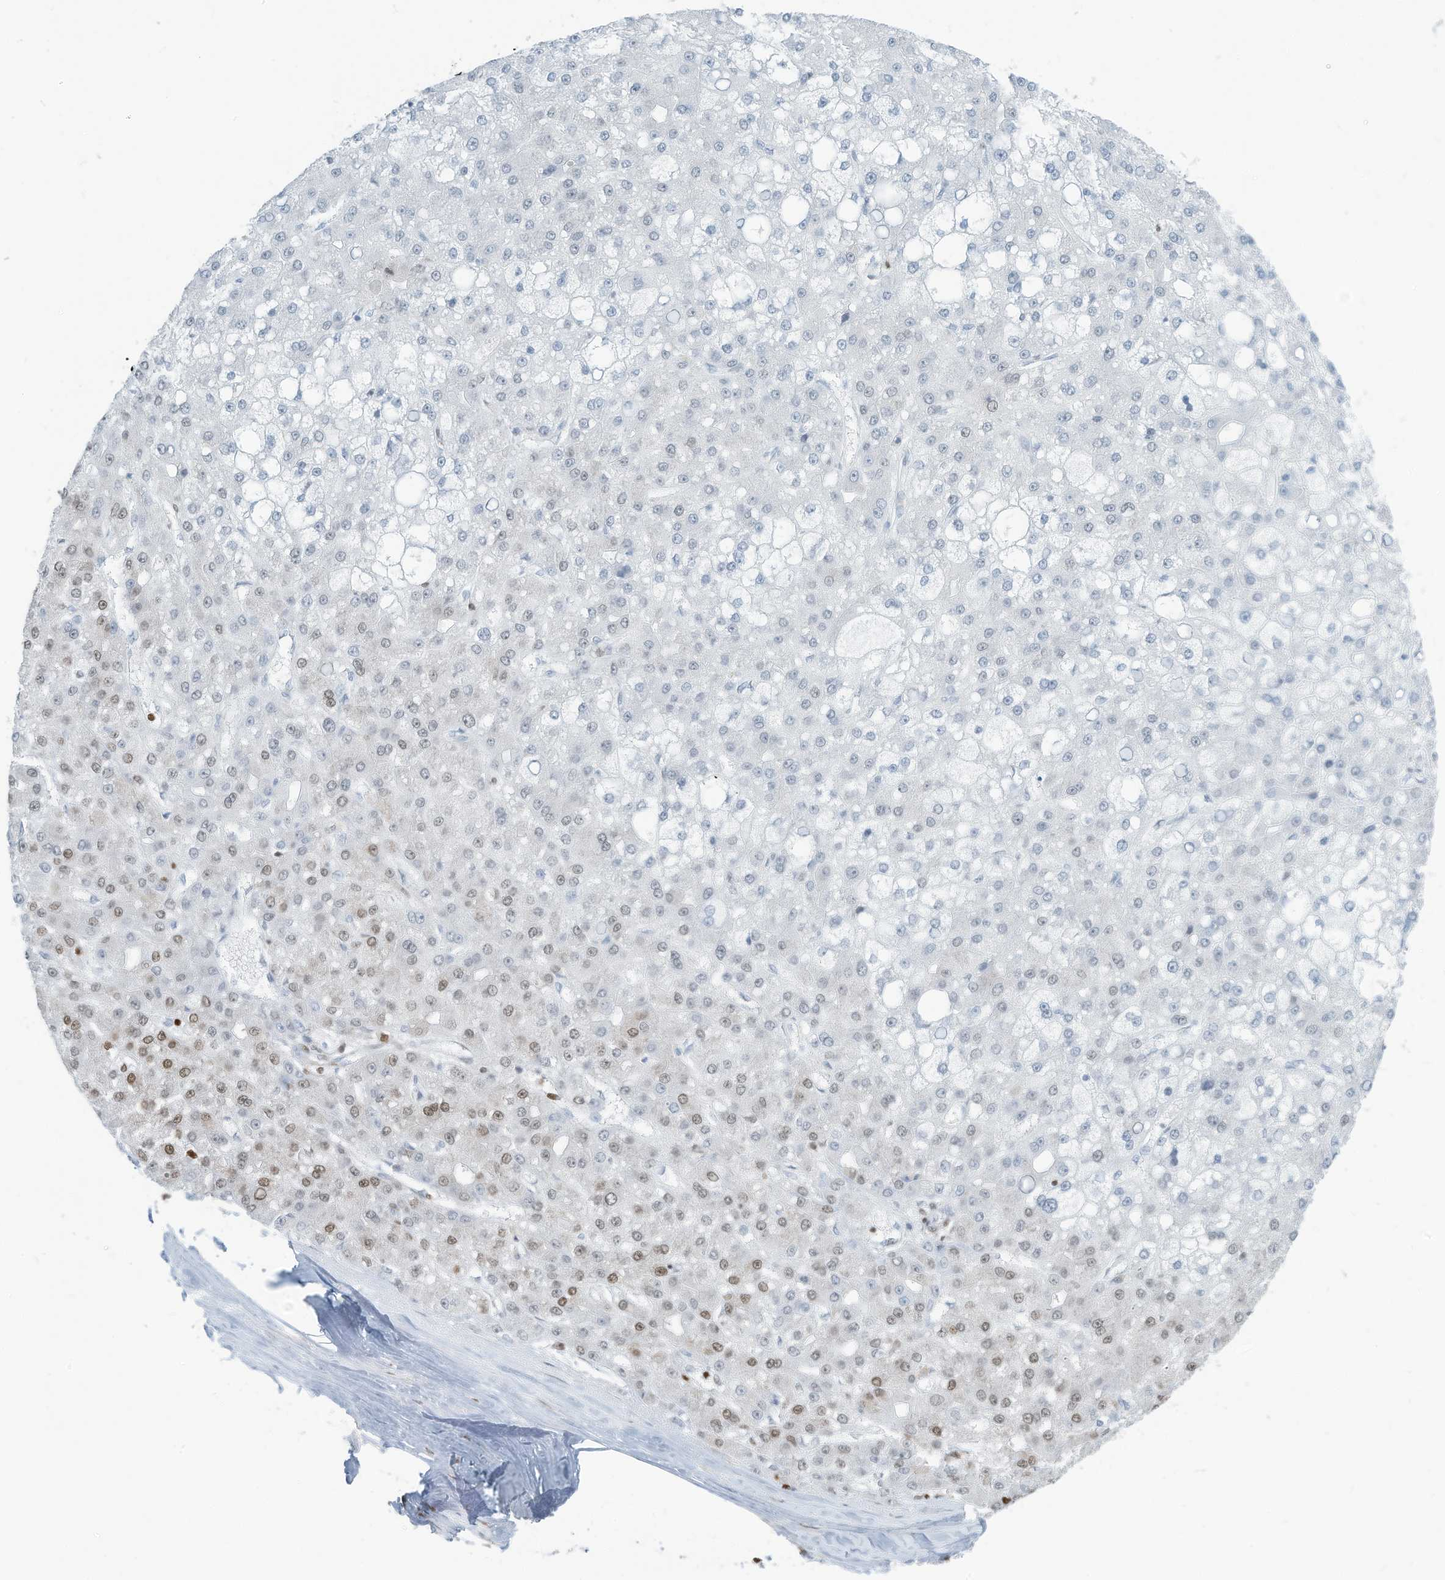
{"staining": {"intensity": "weak", "quantity": "<25%", "location": "nuclear"}, "tissue": "liver cancer", "cell_type": "Tumor cells", "image_type": "cancer", "snomed": [{"axis": "morphology", "description": "Carcinoma, Hepatocellular, NOS"}, {"axis": "topography", "description": "Liver"}], "caption": "Protein analysis of liver cancer displays no significant positivity in tumor cells.", "gene": "SARNP", "patient": {"sex": "male", "age": 67}}